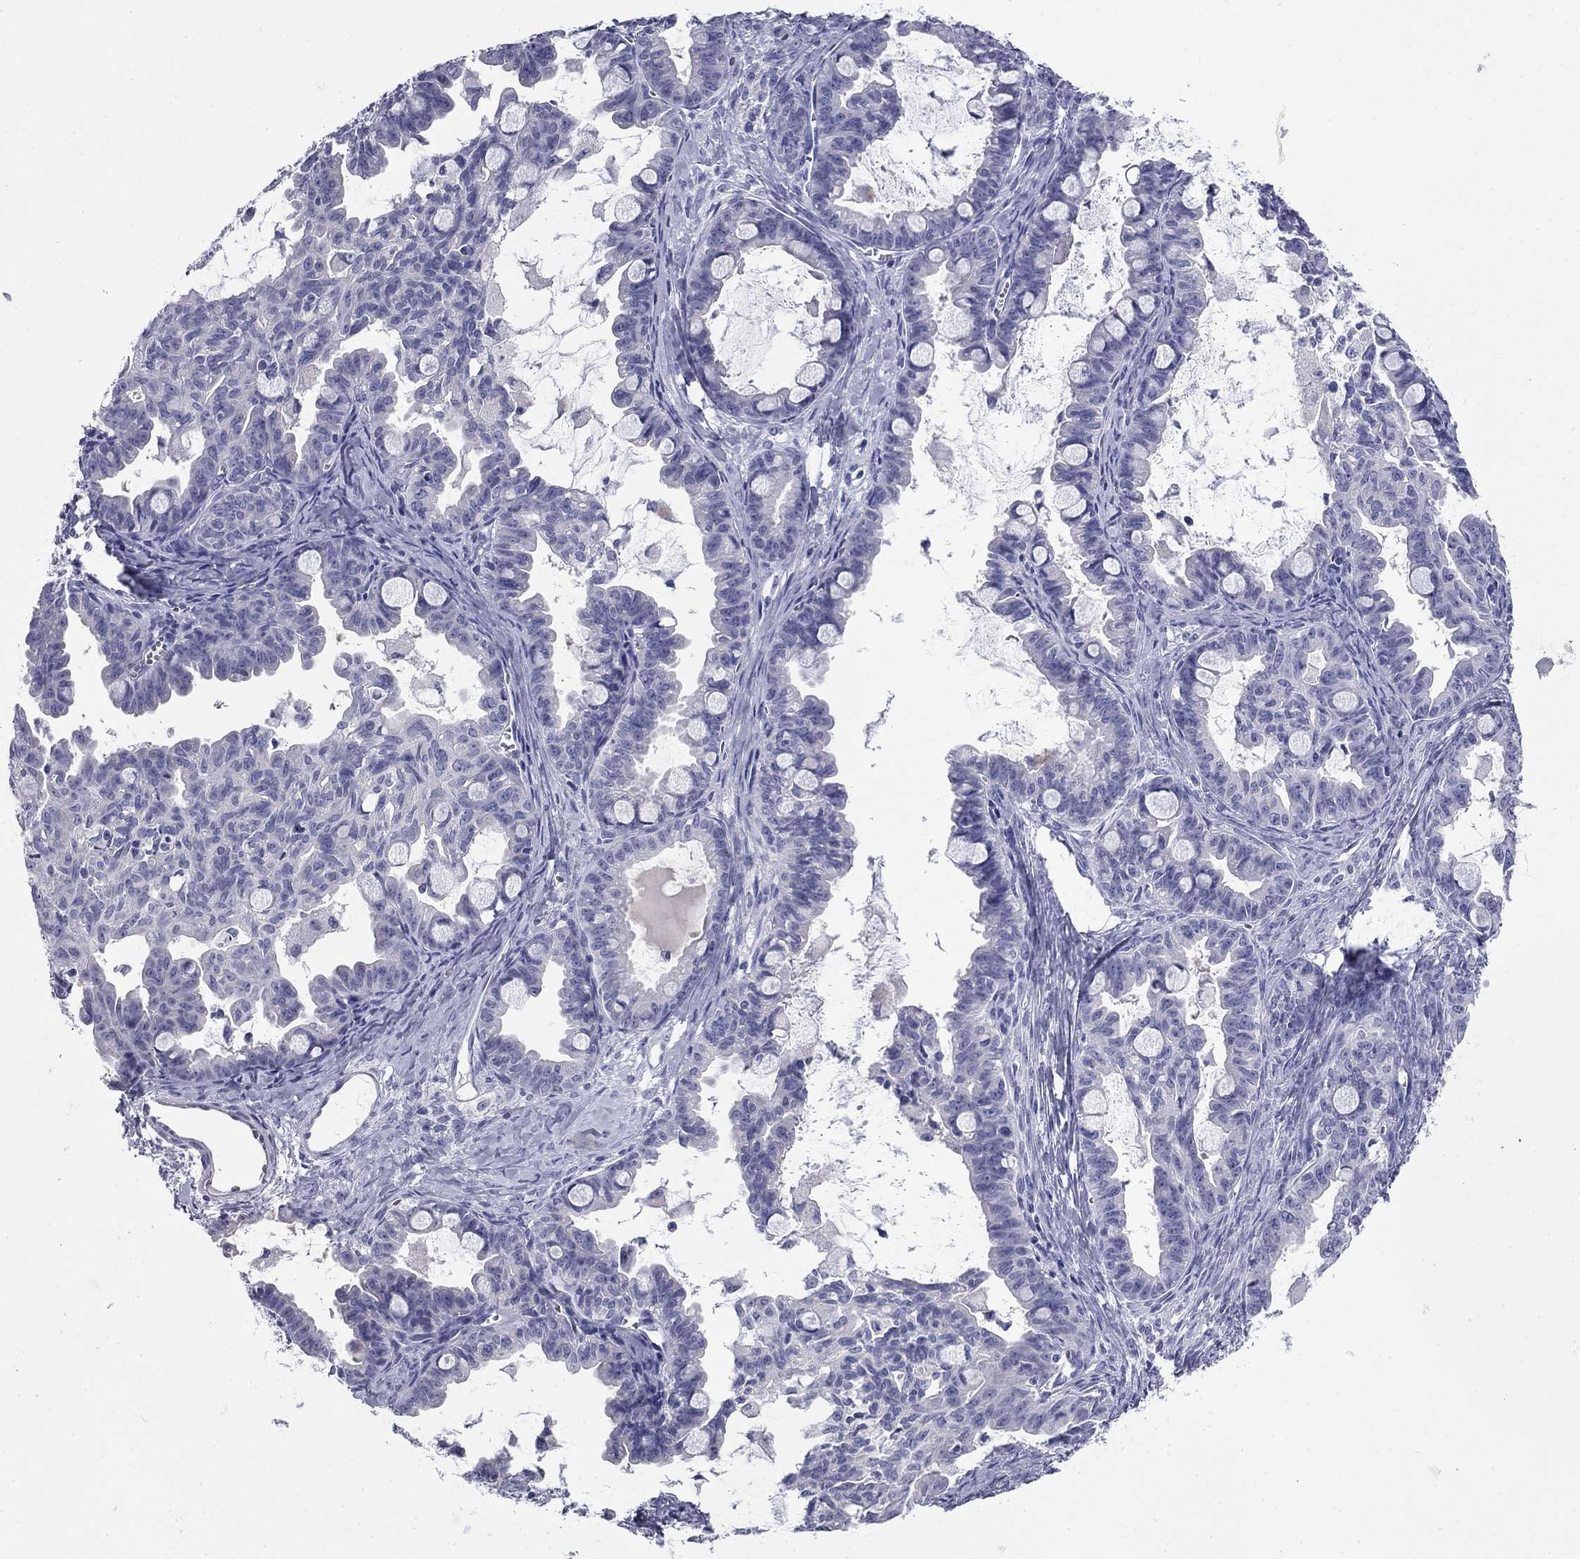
{"staining": {"intensity": "negative", "quantity": "none", "location": "none"}, "tissue": "ovarian cancer", "cell_type": "Tumor cells", "image_type": "cancer", "snomed": [{"axis": "morphology", "description": "Cystadenocarcinoma, mucinous, NOS"}, {"axis": "topography", "description": "Ovary"}], "caption": "Immunohistochemical staining of ovarian cancer (mucinous cystadenocarcinoma) displays no significant positivity in tumor cells.", "gene": "ABCC2", "patient": {"sex": "female", "age": 63}}